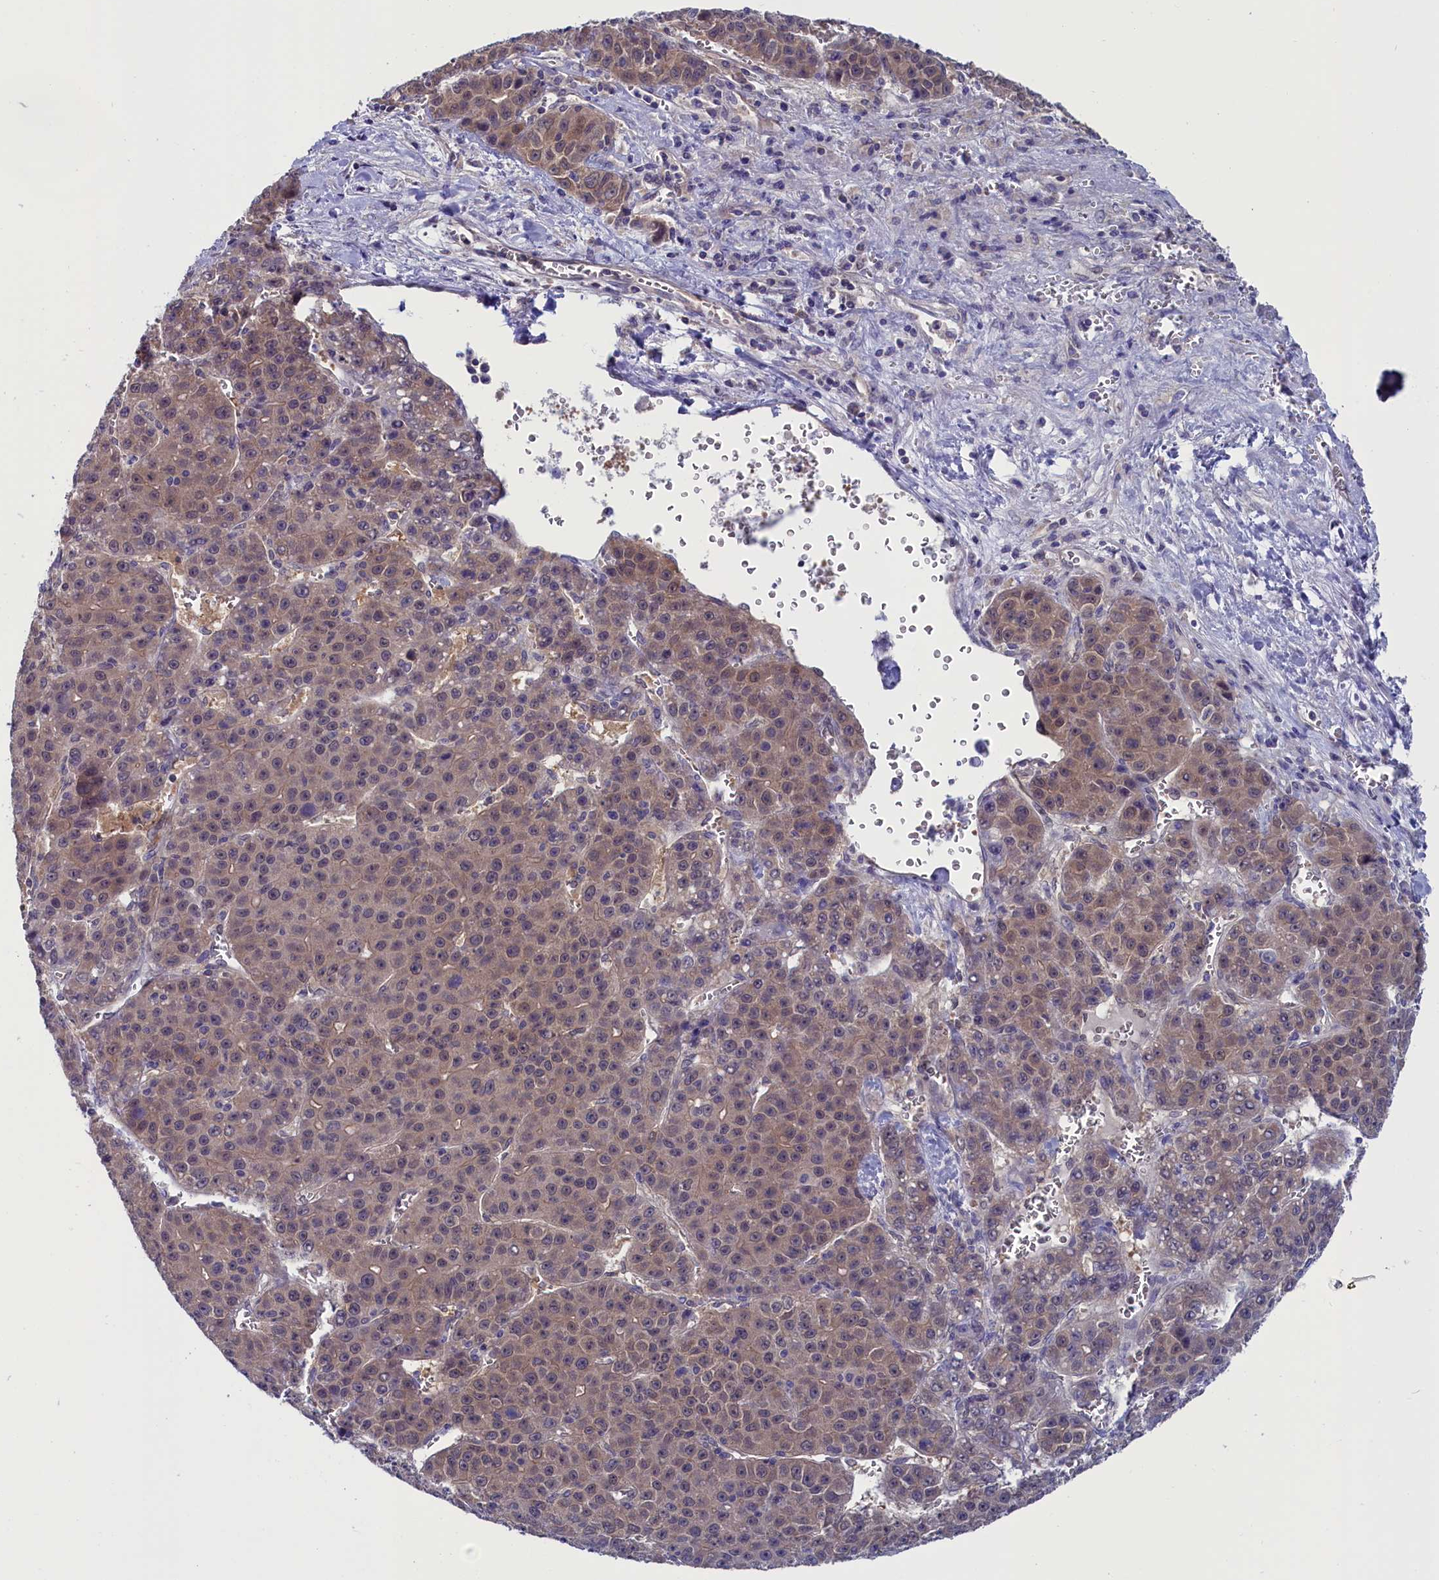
{"staining": {"intensity": "weak", "quantity": ">75%", "location": "cytoplasmic/membranous"}, "tissue": "liver cancer", "cell_type": "Tumor cells", "image_type": "cancer", "snomed": [{"axis": "morphology", "description": "Carcinoma, Hepatocellular, NOS"}, {"axis": "topography", "description": "Liver"}], "caption": "IHC micrograph of liver hepatocellular carcinoma stained for a protein (brown), which demonstrates low levels of weak cytoplasmic/membranous staining in approximately >75% of tumor cells.", "gene": "CIAPIN1", "patient": {"sex": "female", "age": 53}}